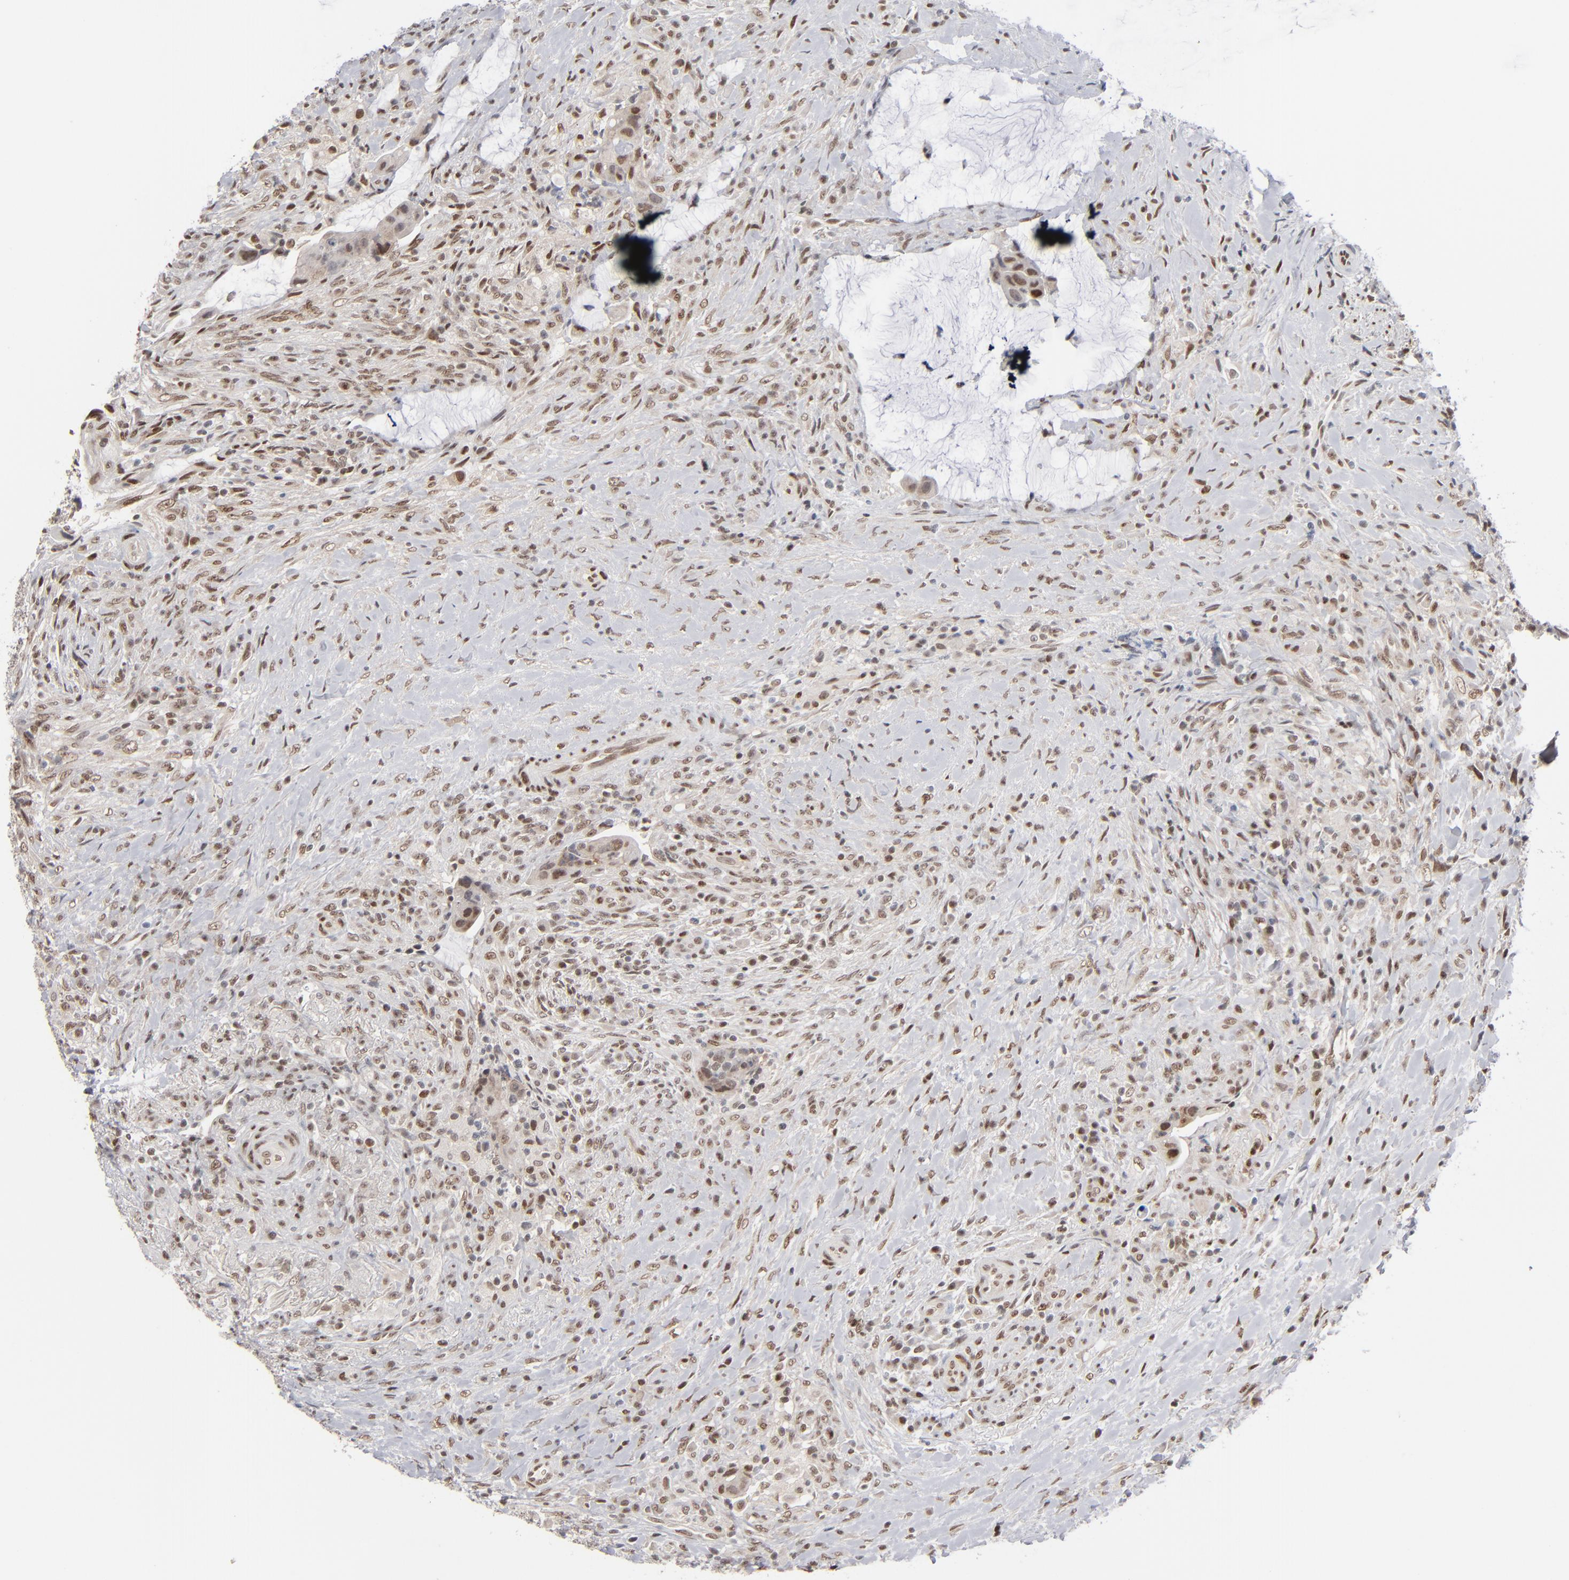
{"staining": {"intensity": "moderate", "quantity": ">75%", "location": "nuclear"}, "tissue": "colorectal cancer", "cell_type": "Tumor cells", "image_type": "cancer", "snomed": [{"axis": "morphology", "description": "Adenocarcinoma, NOS"}, {"axis": "topography", "description": "Rectum"}], "caption": "High-magnification brightfield microscopy of colorectal cancer stained with DAB (3,3'-diaminobenzidine) (brown) and counterstained with hematoxylin (blue). tumor cells exhibit moderate nuclear positivity is present in about>75% of cells. The protein is shown in brown color, while the nuclei are stained blue.", "gene": "IRF9", "patient": {"sex": "female", "age": 71}}